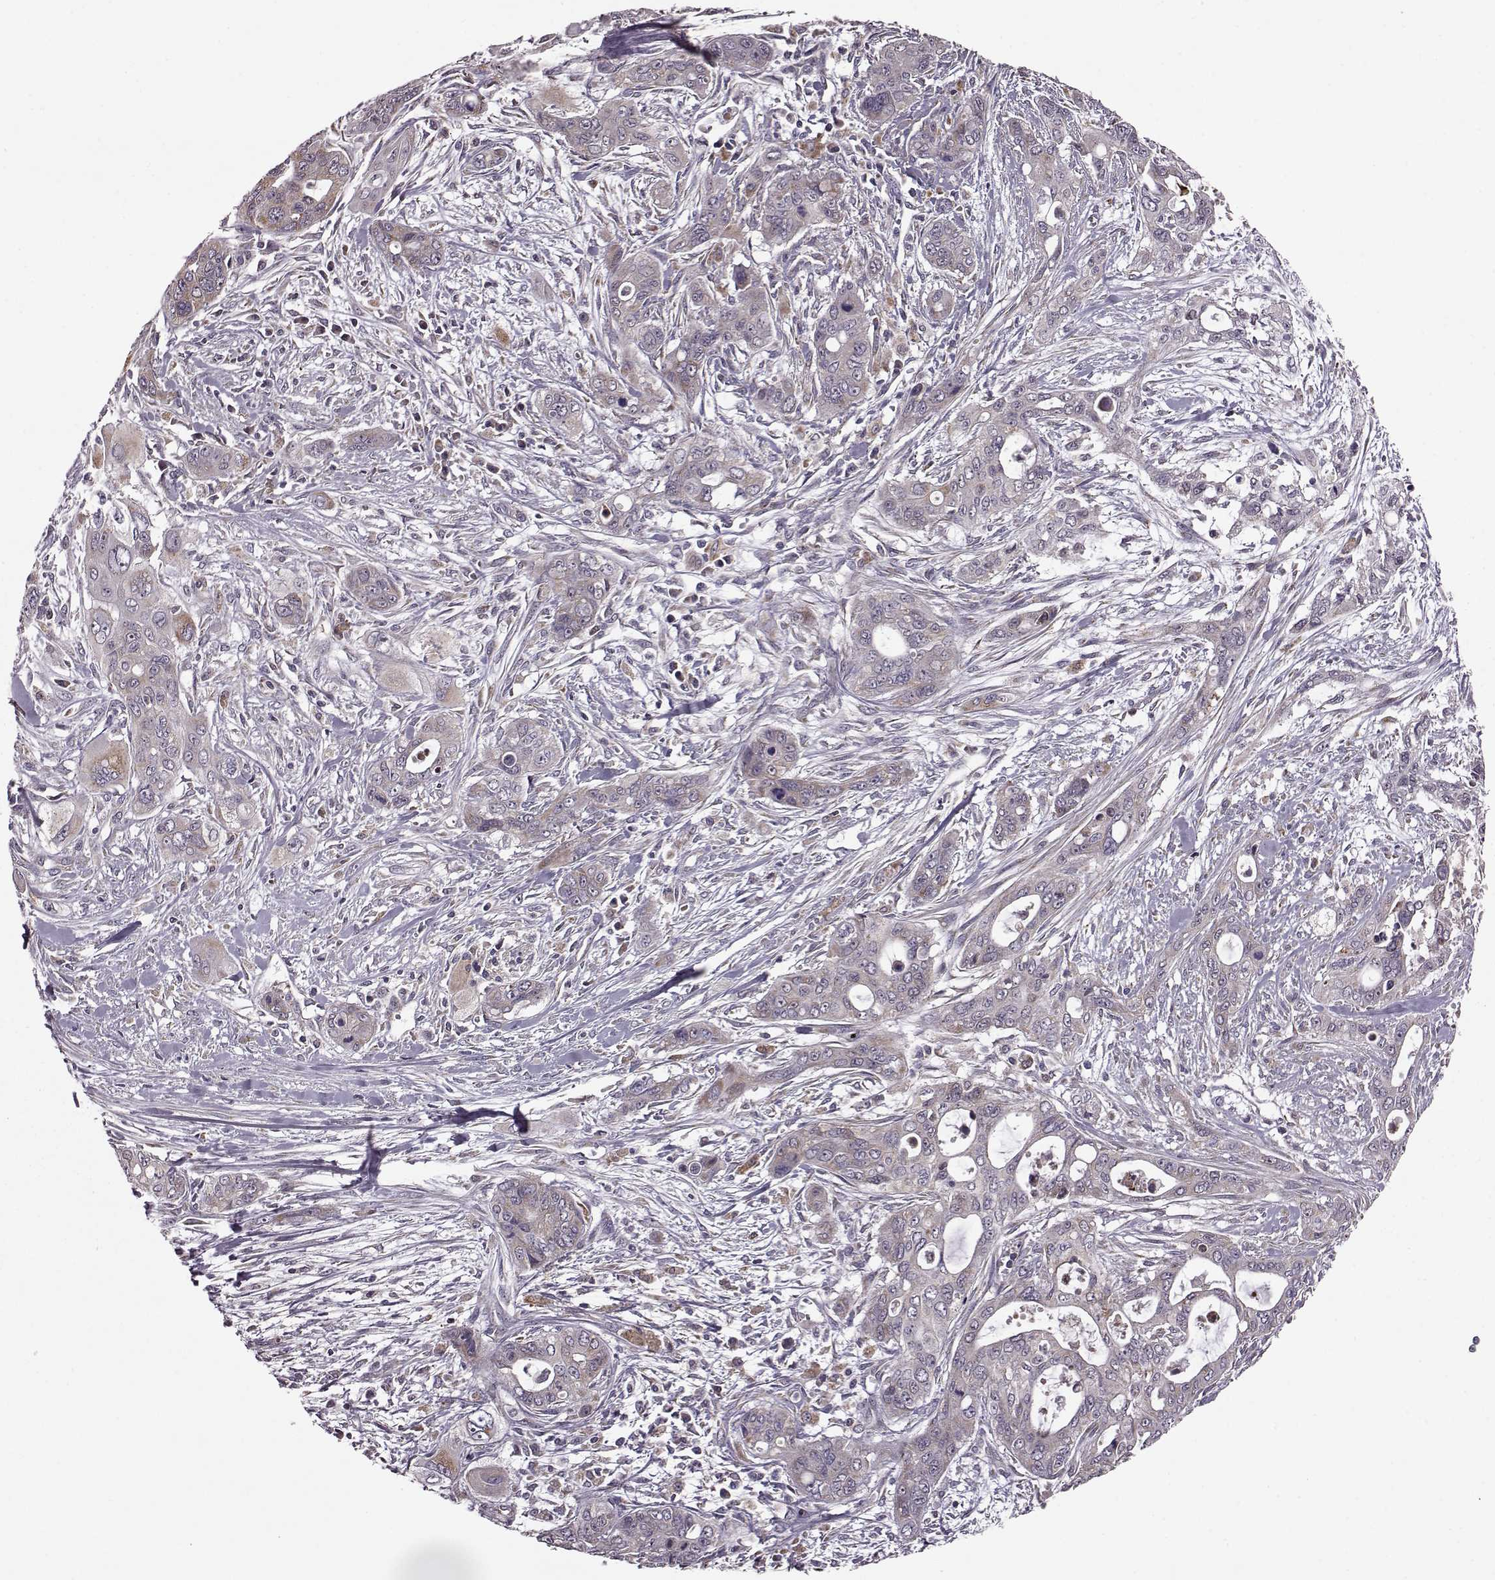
{"staining": {"intensity": "moderate", "quantity": "<25%", "location": "cytoplasmic/membranous"}, "tissue": "pancreatic cancer", "cell_type": "Tumor cells", "image_type": "cancer", "snomed": [{"axis": "morphology", "description": "Adenocarcinoma, NOS"}, {"axis": "topography", "description": "Pancreas"}], "caption": "IHC micrograph of adenocarcinoma (pancreatic) stained for a protein (brown), which displays low levels of moderate cytoplasmic/membranous expression in about <25% of tumor cells.", "gene": "PUDP", "patient": {"sex": "male", "age": 47}}